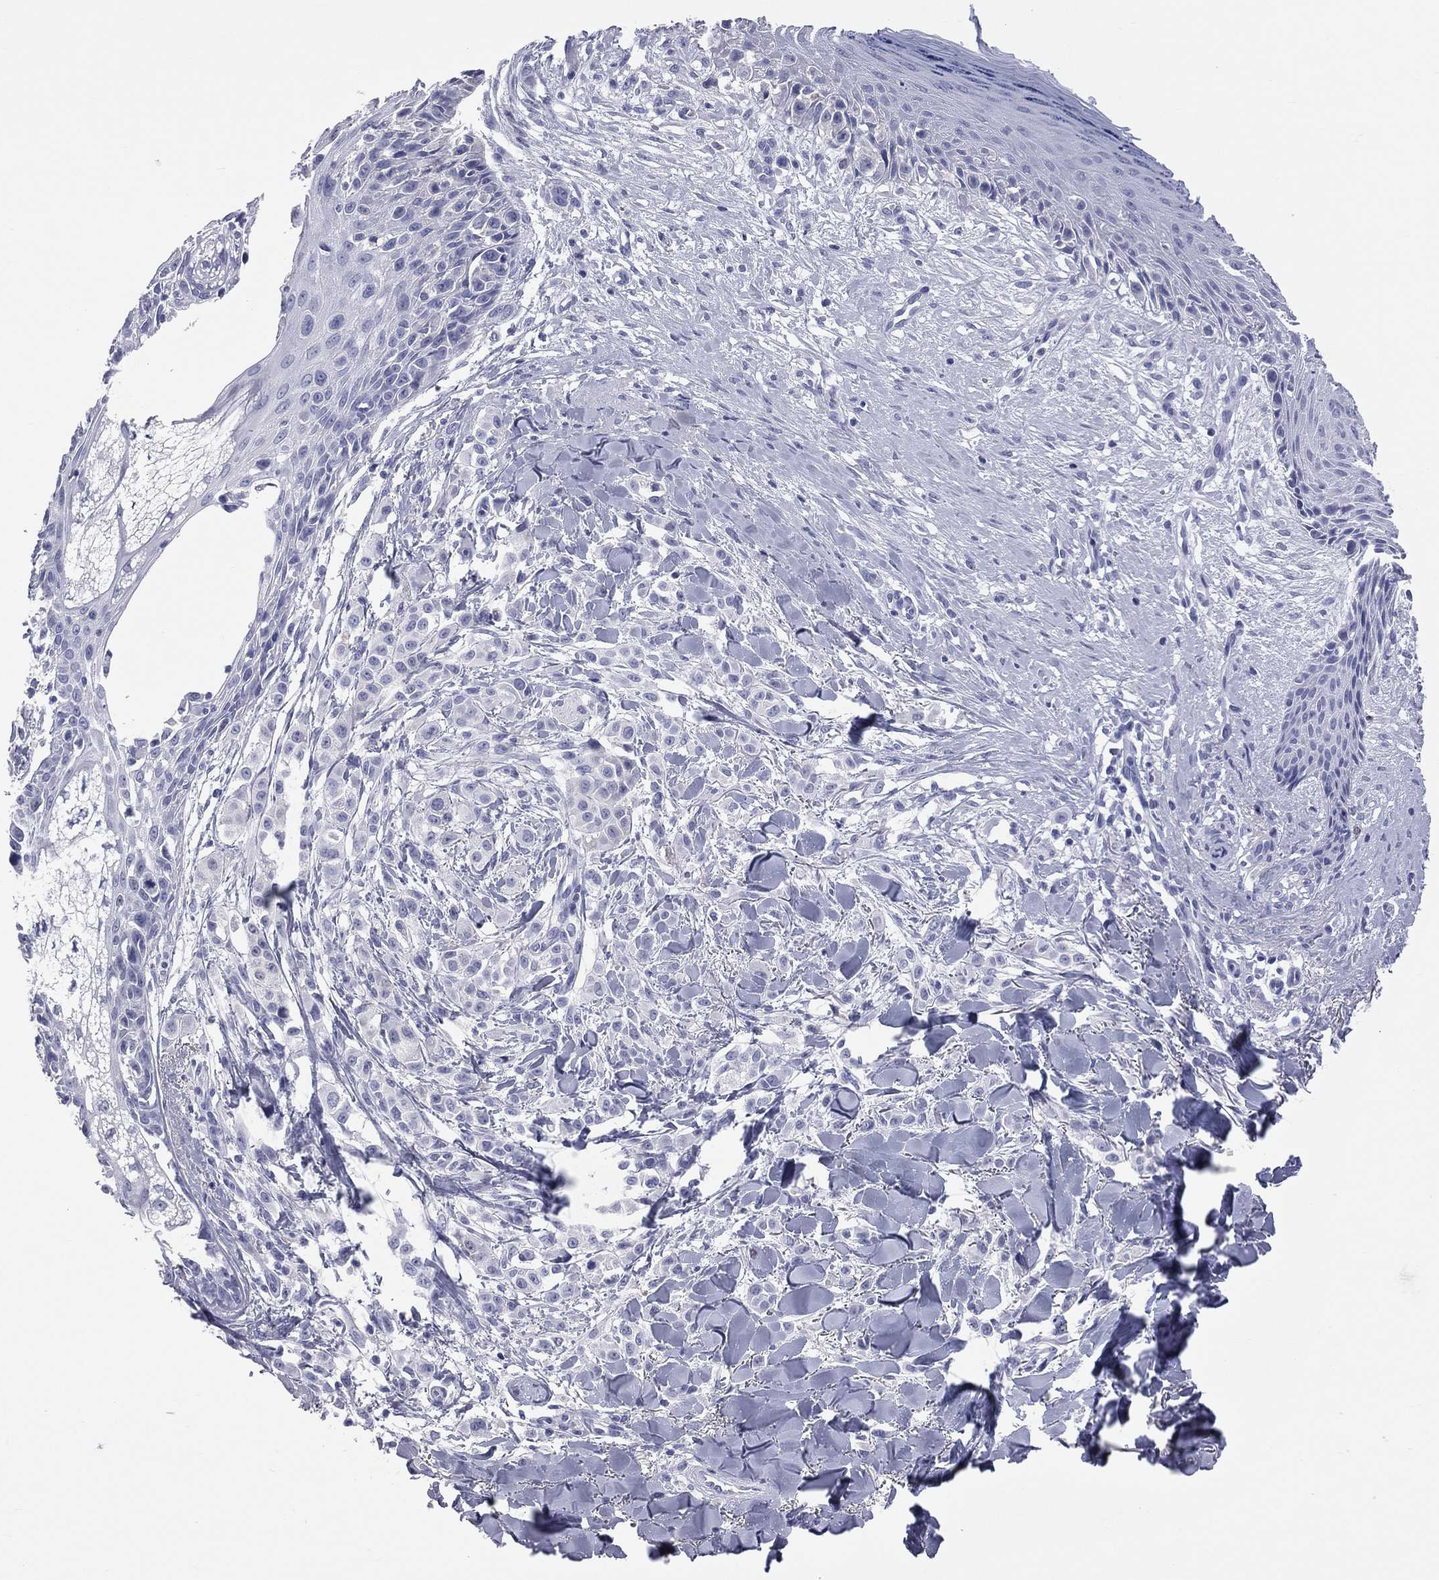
{"staining": {"intensity": "negative", "quantity": "none", "location": "none"}, "tissue": "melanoma", "cell_type": "Tumor cells", "image_type": "cancer", "snomed": [{"axis": "morphology", "description": "Malignant melanoma, NOS"}, {"axis": "topography", "description": "Skin"}], "caption": "This is an immunohistochemistry micrograph of melanoma. There is no positivity in tumor cells.", "gene": "MLN", "patient": {"sex": "male", "age": 57}}